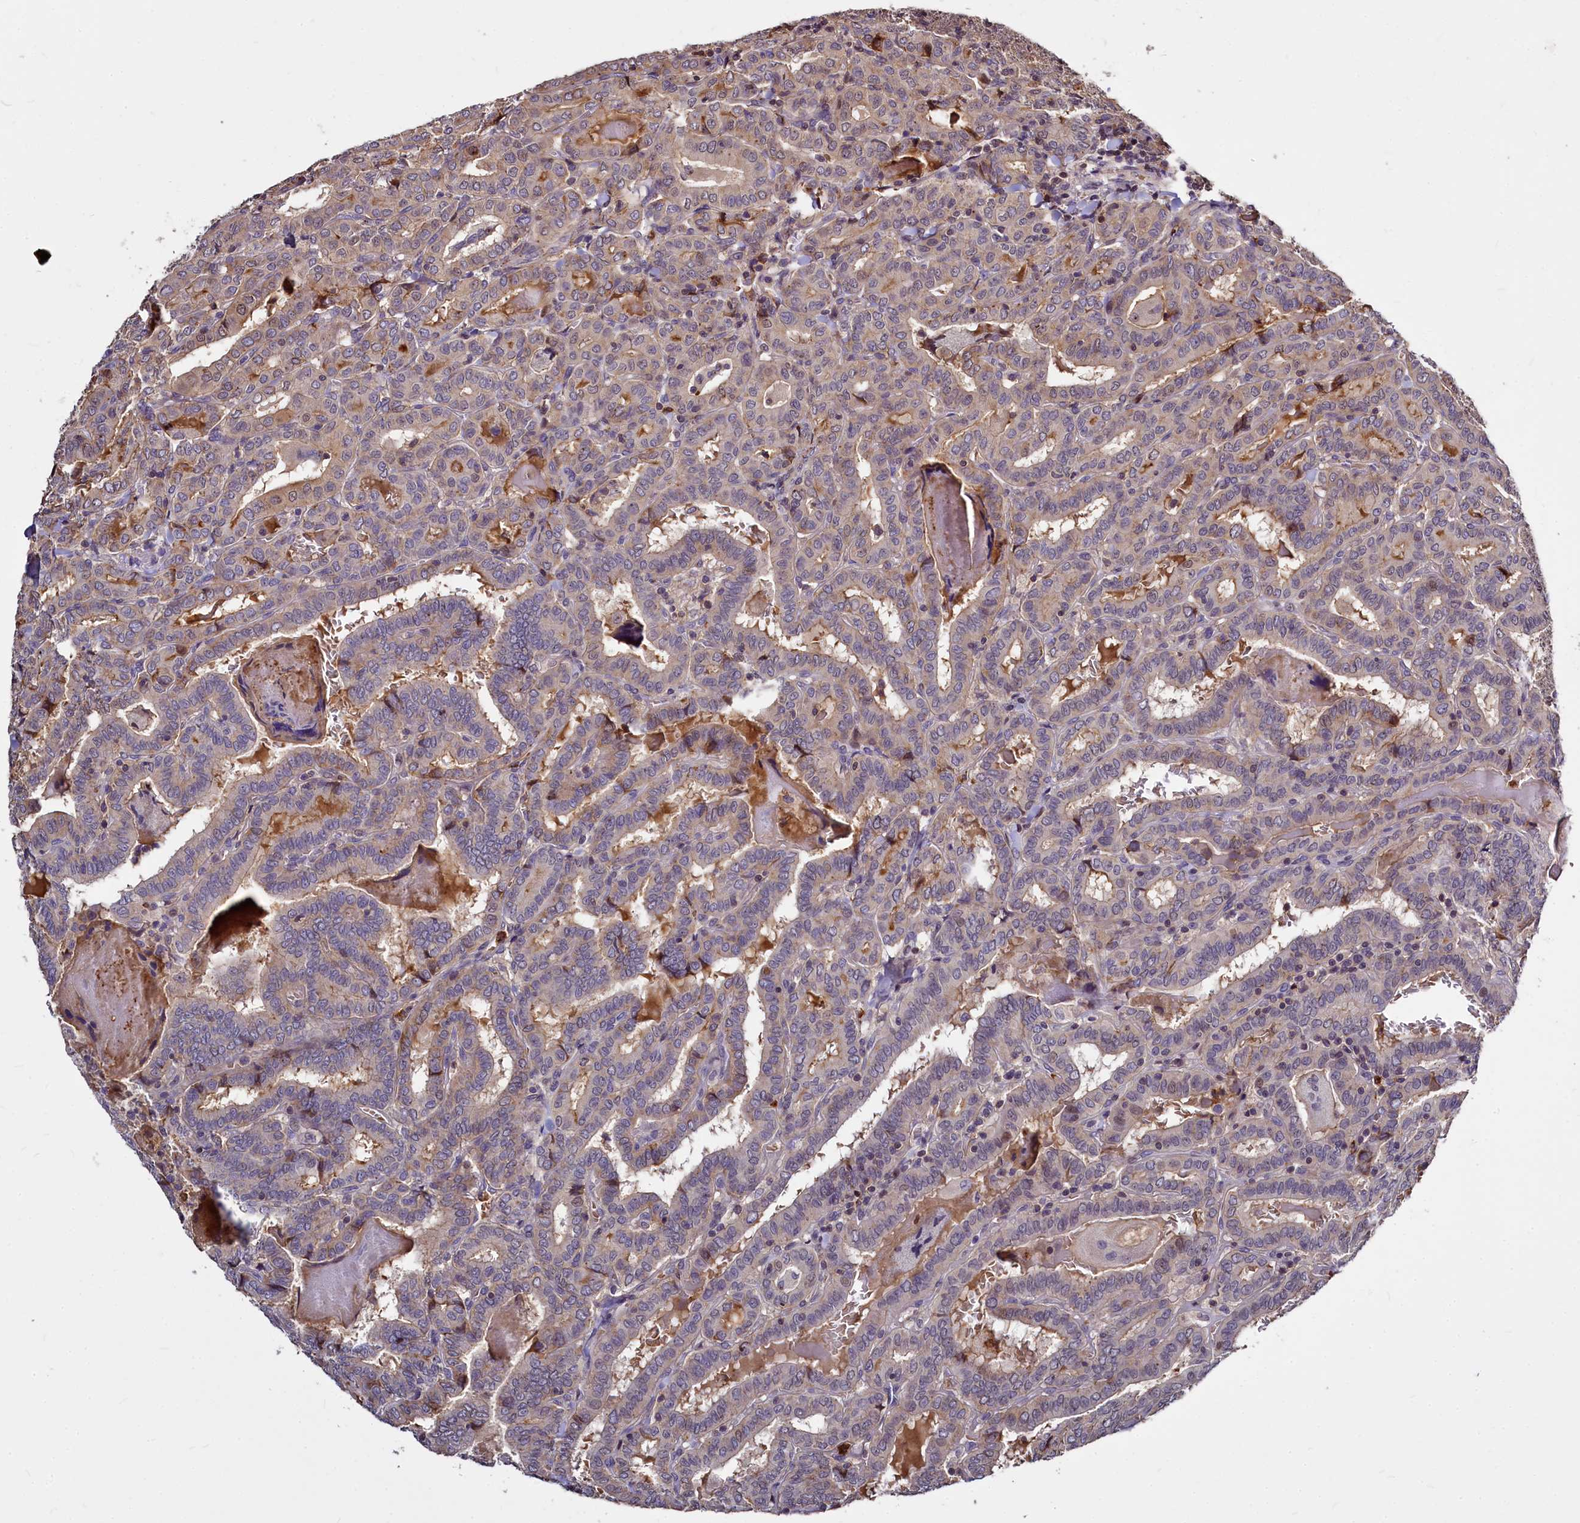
{"staining": {"intensity": "moderate", "quantity": "<25%", "location": "cytoplasmic/membranous"}, "tissue": "thyroid cancer", "cell_type": "Tumor cells", "image_type": "cancer", "snomed": [{"axis": "morphology", "description": "Papillary adenocarcinoma, NOS"}, {"axis": "topography", "description": "Thyroid gland"}], "caption": "The micrograph shows a brown stain indicating the presence of a protein in the cytoplasmic/membranous of tumor cells in thyroid cancer.", "gene": "ATG101", "patient": {"sex": "female", "age": 72}}